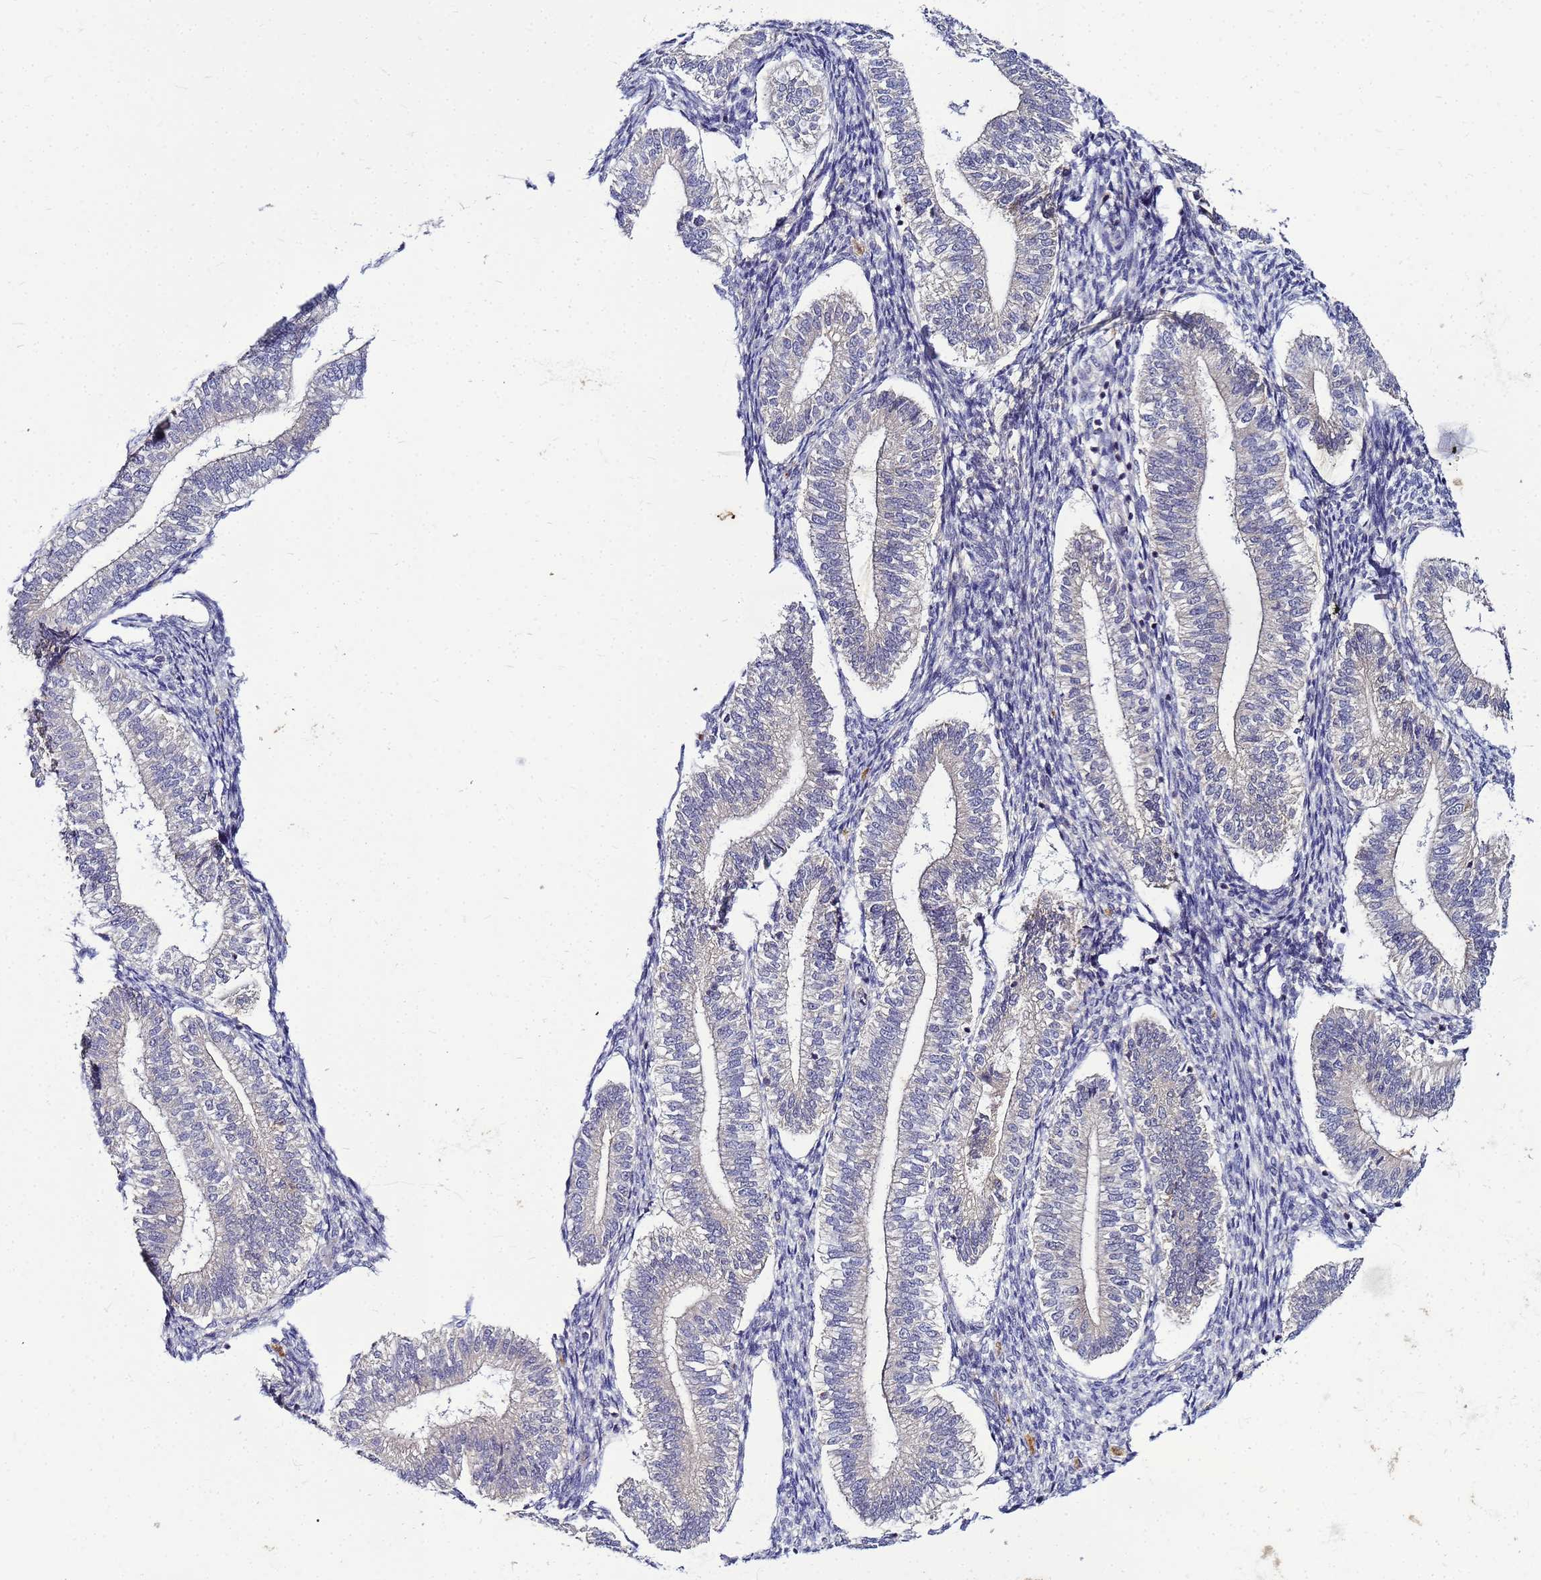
{"staining": {"intensity": "negative", "quantity": "none", "location": "none"}, "tissue": "endometrium", "cell_type": "Cells in endometrial stroma", "image_type": "normal", "snomed": [{"axis": "morphology", "description": "Normal tissue, NOS"}, {"axis": "topography", "description": "Endometrium"}], "caption": "Immunohistochemistry micrograph of normal endometrium: endometrium stained with DAB (3,3'-diaminobenzidine) demonstrates no significant protein expression in cells in endometrial stroma.", "gene": "SAT1", "patient": {"sex": "female", "age": 25}}